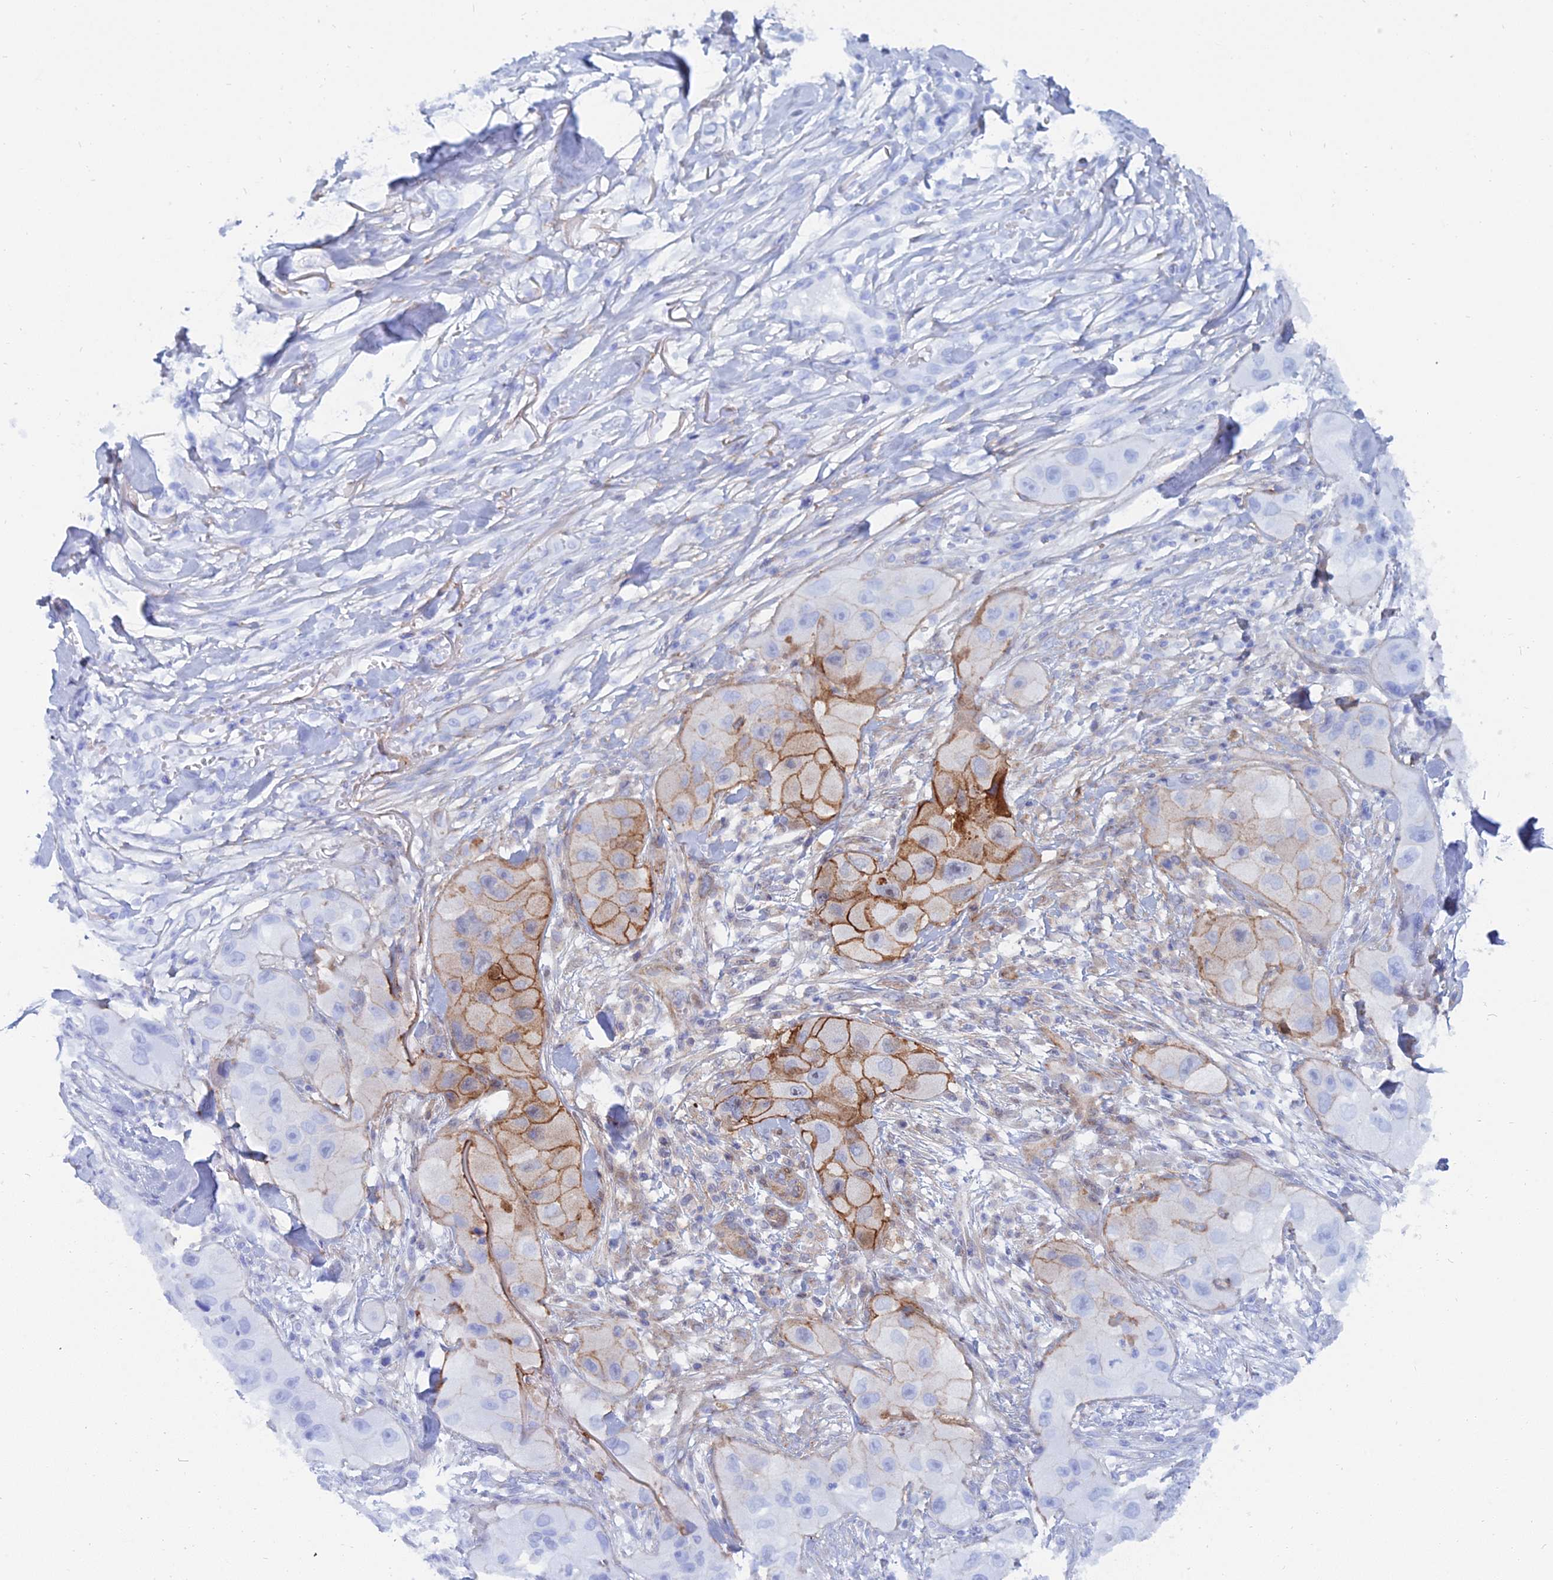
{"staining": {"intensity": "moderate", "quantity": "<25%", "location": "cytoplasmic/membranous"}, "tissue": "skin cancer", "cell_type": "Tumor cells", "image_type": "cancer", "snomed": [{"axis": "morphology", "description": "Squamous cell carcinoma, NOS"}, {"axis": "topography", "description": "Skin"}, {"axis": "topography", "description": "Subcutis"}], "caption": "Immunohistochemistry (IHC) (DAB) staining of human skin cancer (squamous cell carcinoma) demonstrates moderate cytoplasmic/membranous protein expression in about <25% of tumor cells.", "gene": "TRIM43B", "patient": {"sex": "male", "age": 73}}